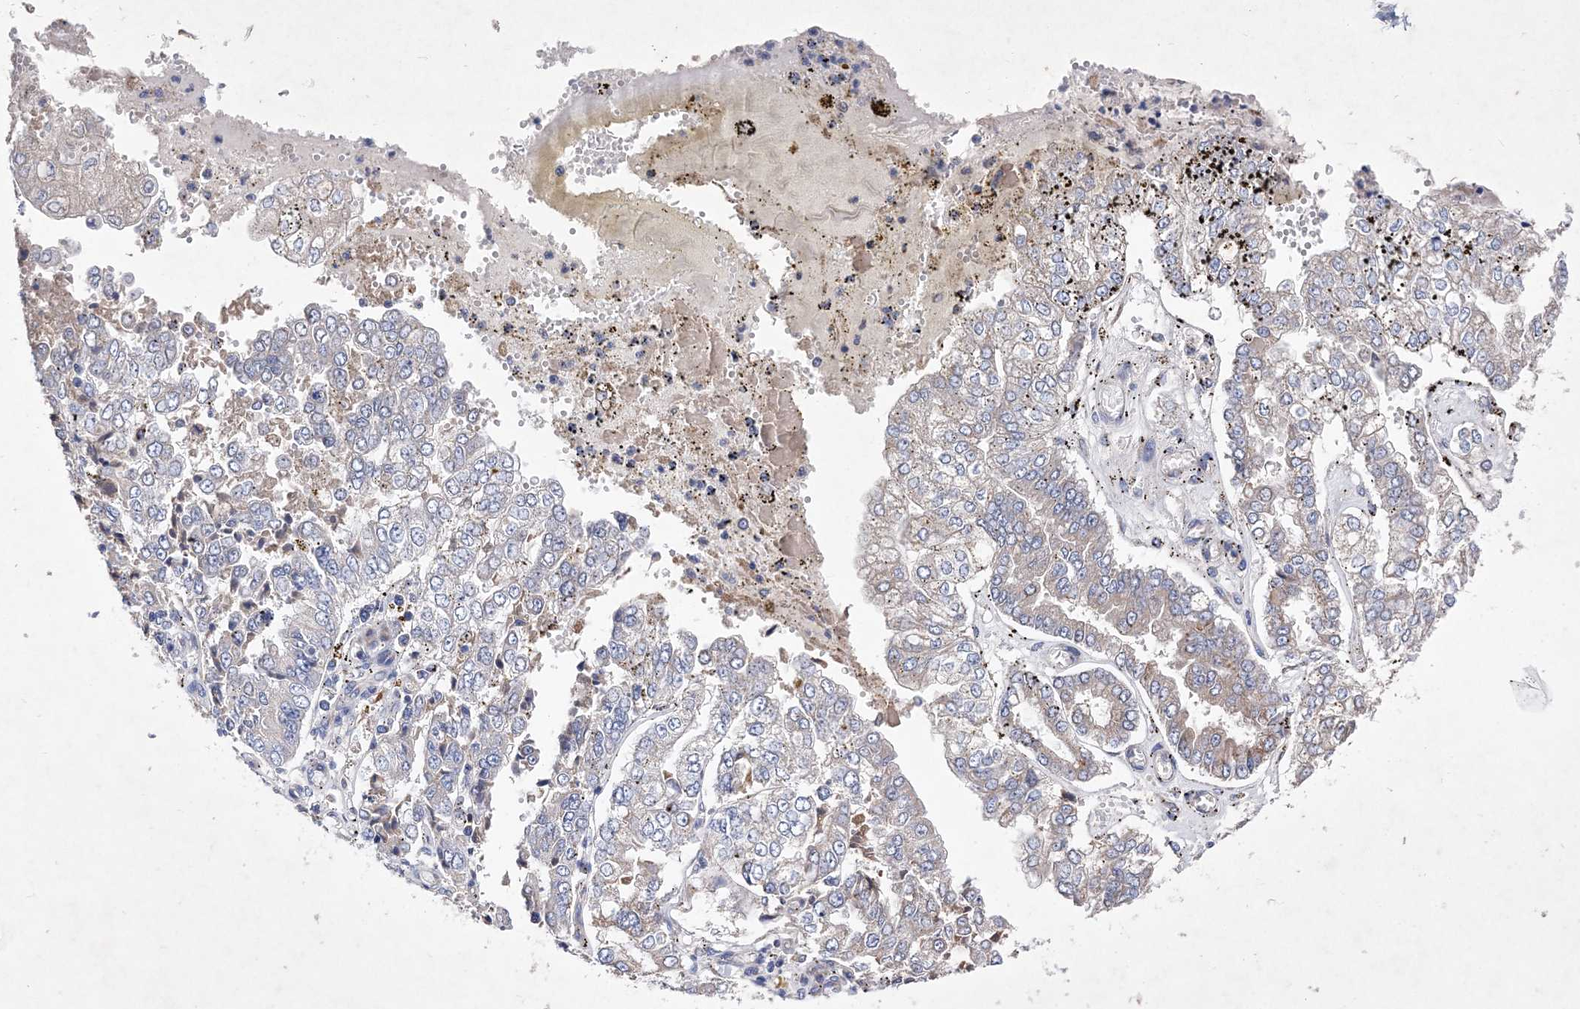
{"staining": {"intensity": "weak", "quantity": "25%-75%", "location": "cytoplasmic/membranous"}, "tissue": "stomach cancer", "cell_type": "Tumor cells", "image_type": "cancer", "snomed": [{"axis": "morphology", "description": "Adenocarcinoma, NOS"}, {"axis": "topography", "description": "Stomach"}], "caption": "Stomach adenocarcinoma stained with a protein marker demonstrates weak staining in tumor cells.", "gene": "METTL8", "patient": {"sex": "male", "age": 76}}